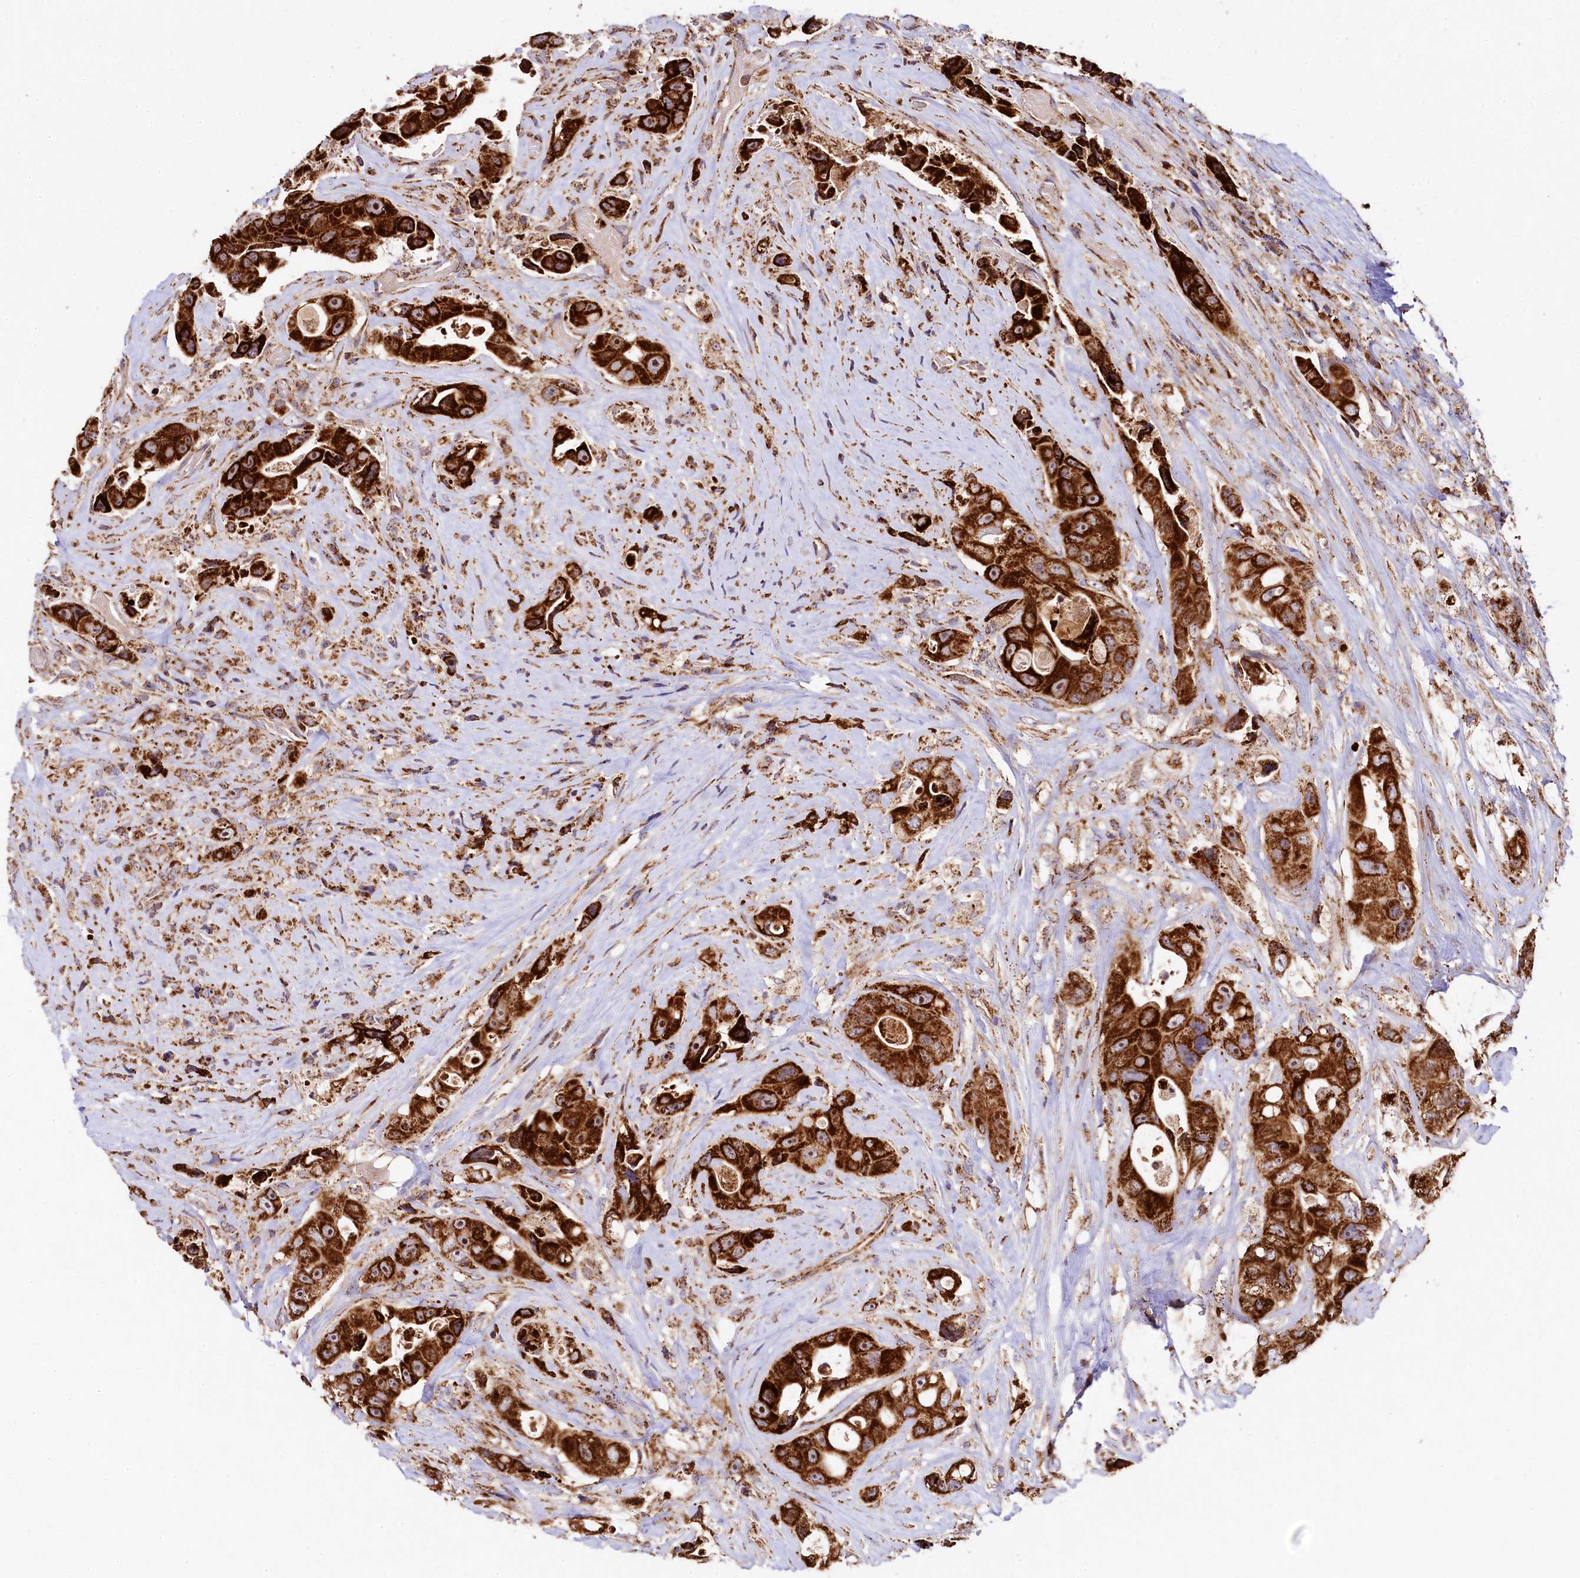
{"staining": {"intensity": "strong", "quantity": ">75%", "location": "cytoplasmic/membranous"}, "tissue": "colorectal cancer", "cell_type": "Tumor cells", "image_type": "cancer", "snomed": [{"axis": "morphology", "description": "Adenocarcinoma, NOS"}, {"axis": "topography", "description": "Colon"}], "caption": "Tumor cells display high levels of strong cytoplasmic/membranous positivity in about >75% of cells in human colorectal cancer (adenocarcinoma).", "gene": "CLYBL", "patient": {"sex": "female", "age": 46}}